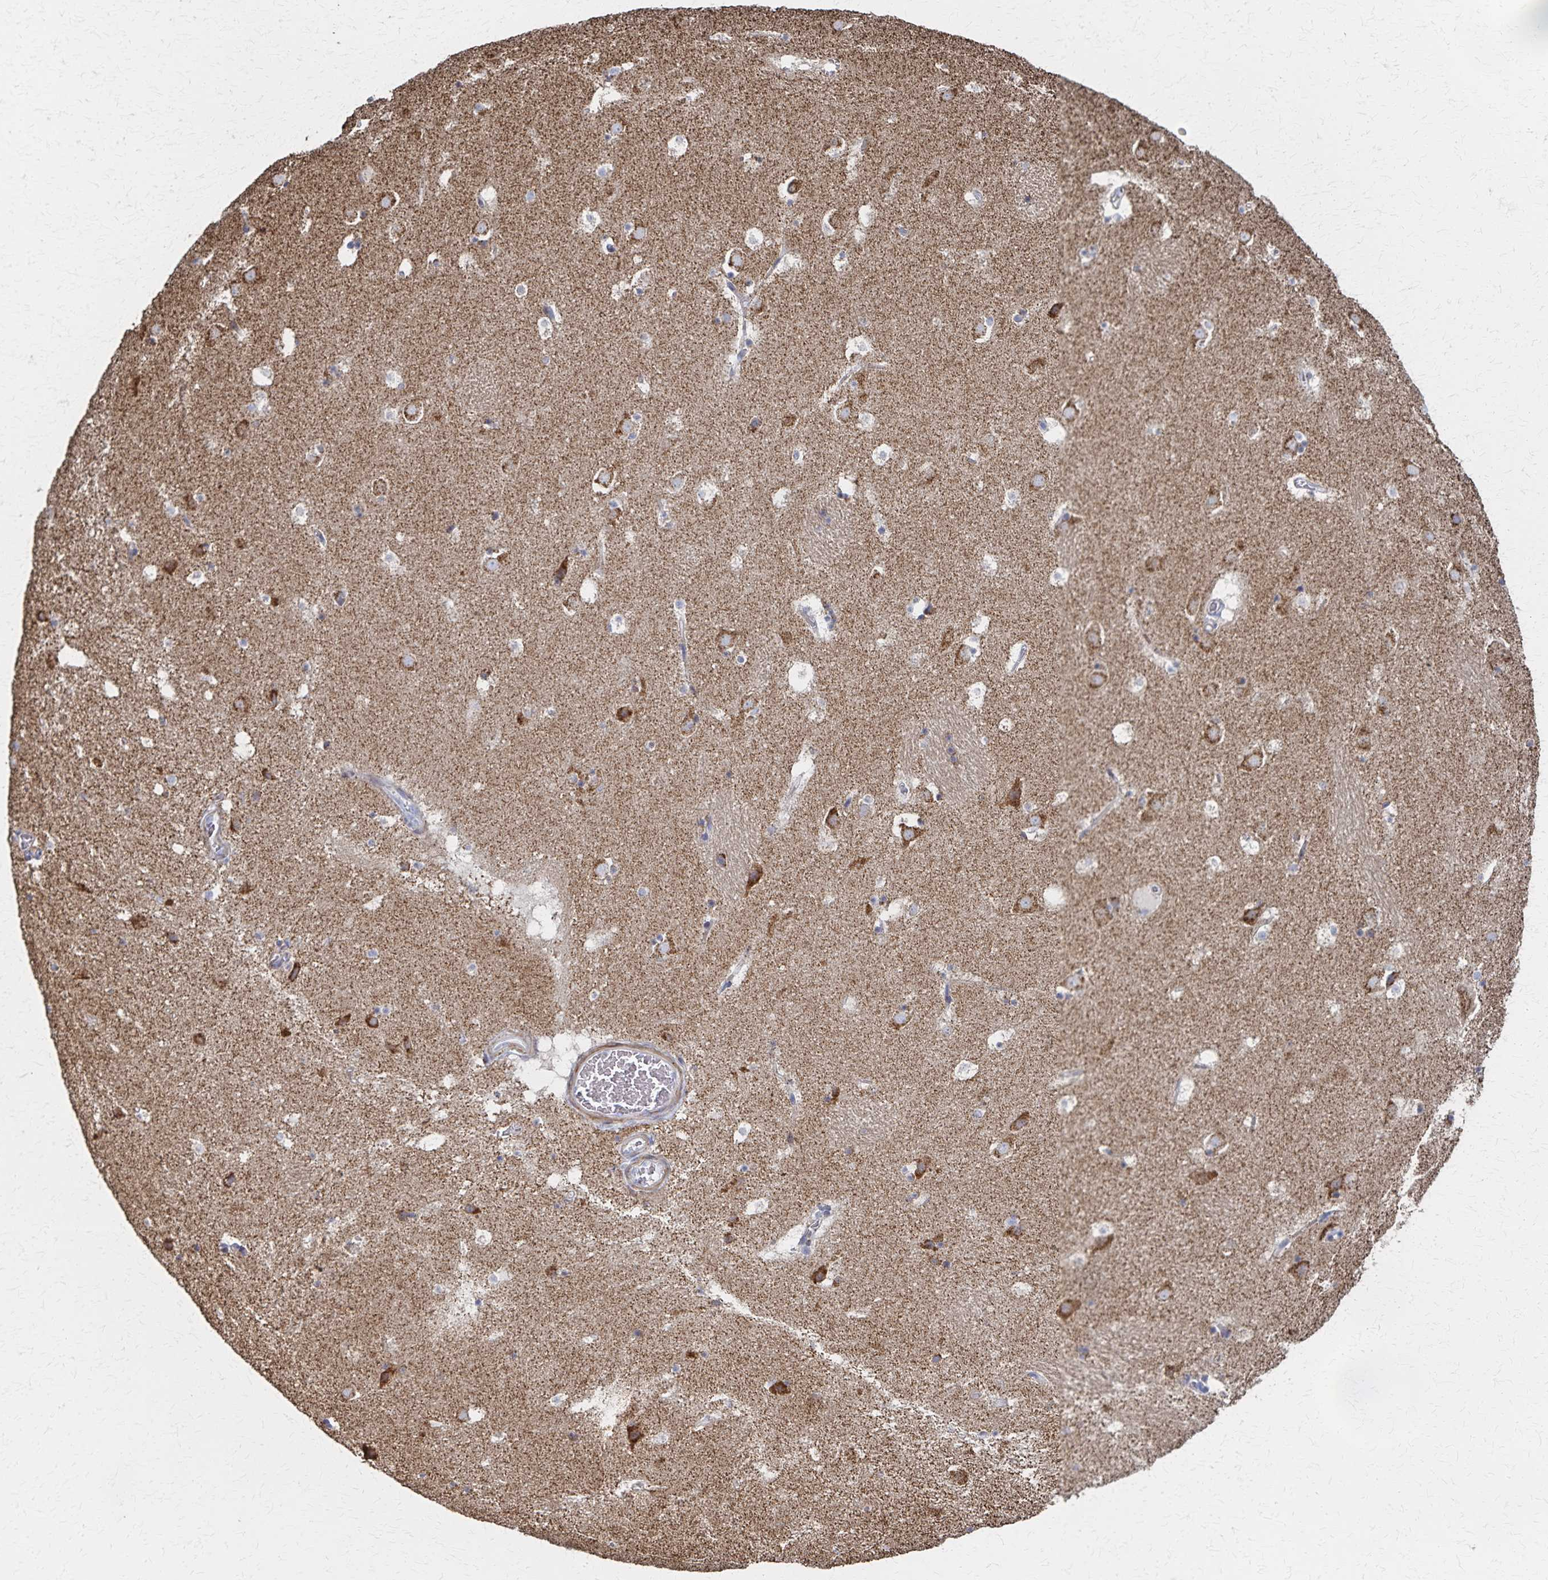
{"staining": {"intensity": "negative", "quantity": "none", "location": "none"}, "tissue": "caudate", "cell_type": "Glial cells", "image_type": "normal", "snomed": [{"axis": "morphology", "description": "Normal tissue, NOS"}, {"axis": "topography", "description": "Lateral ventricle wall"}], "caption": "Immunohistochemical staining of unremarkable human caudate shows no significant expression in glial cells.", "gene": "PGAP2", "patient": {"sex": "male", "age": 37}}